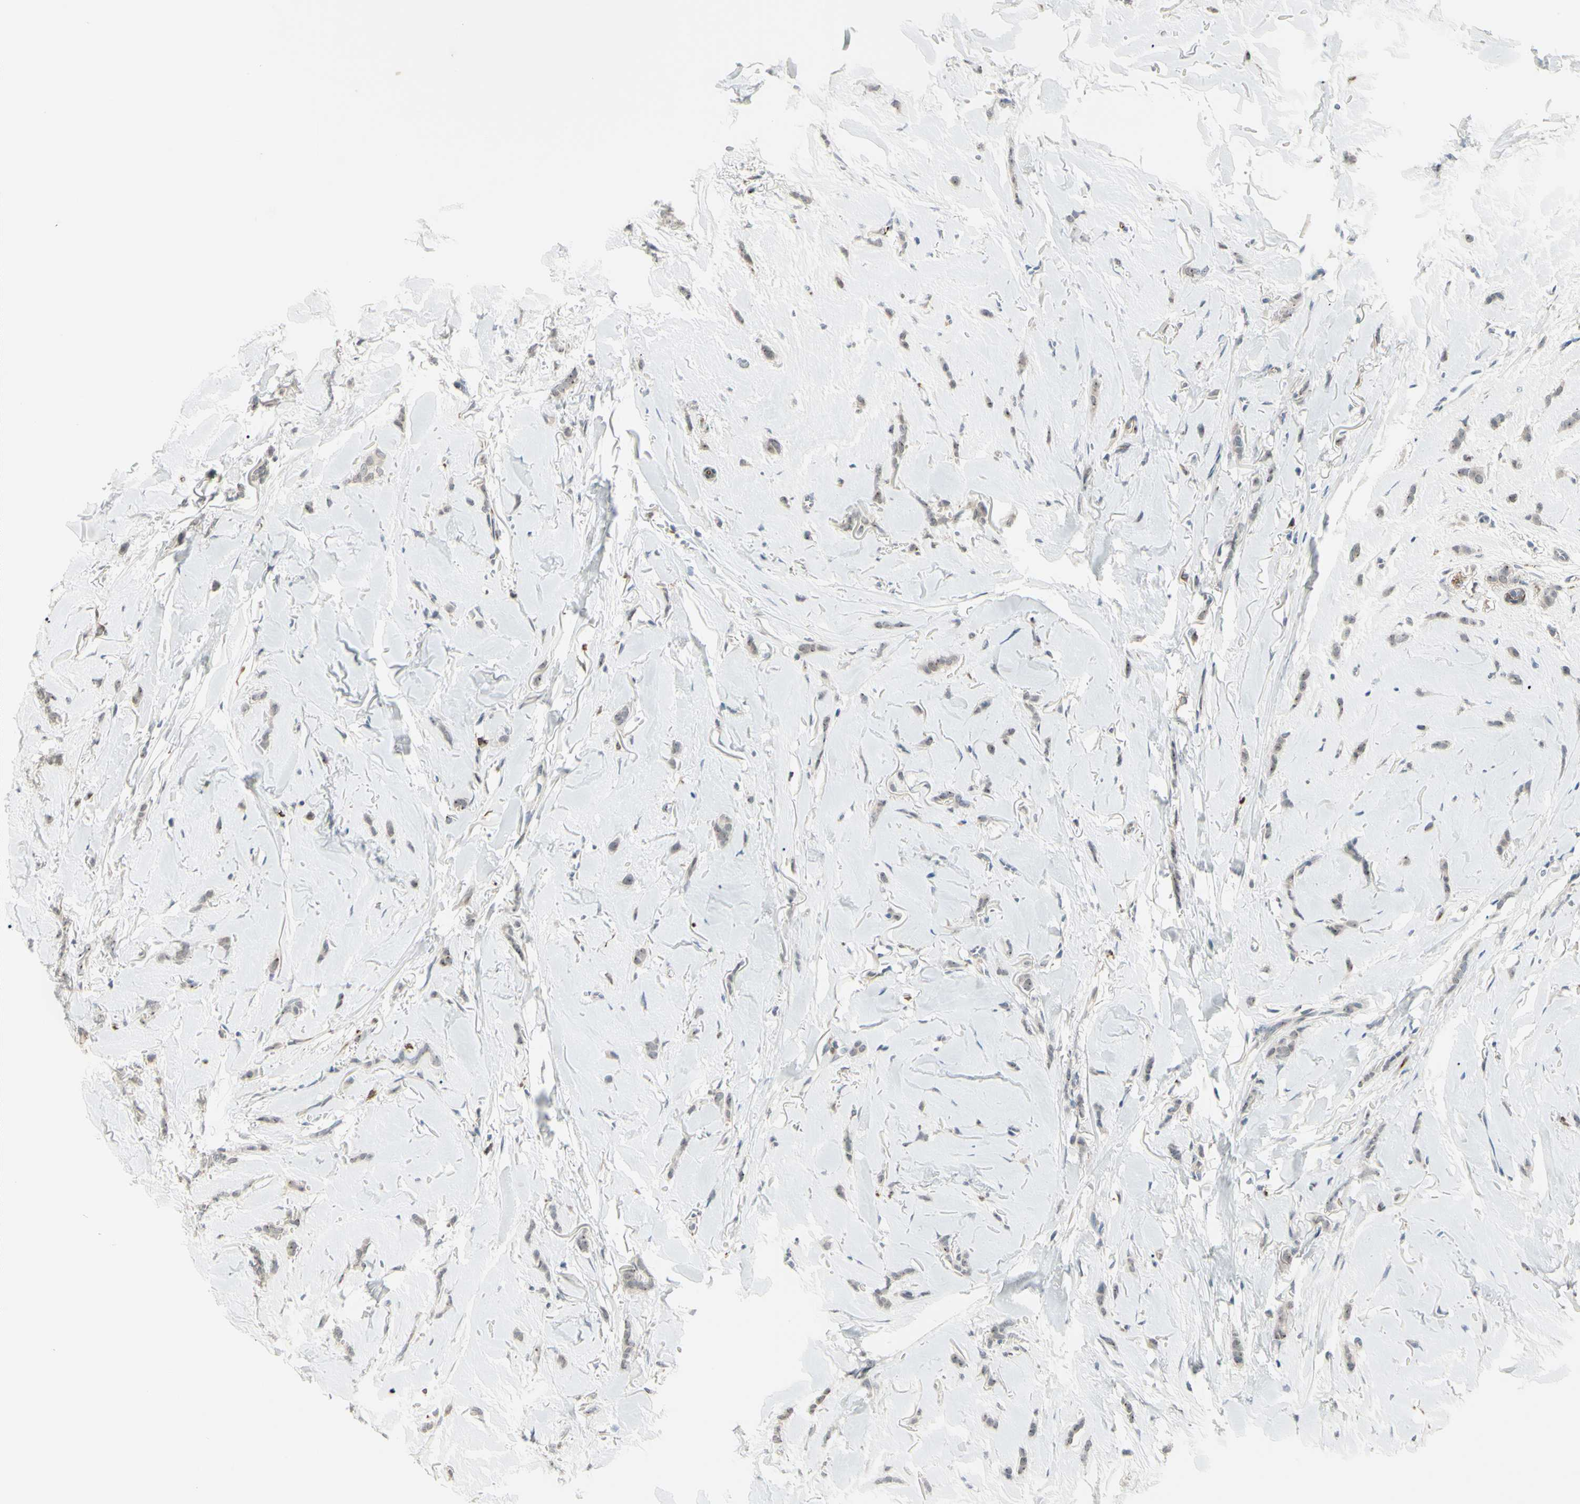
{"staining": {"intensity": "negative", "quantity": "none", "location": "none"}, "tissue": "breast cancer", "cell_type": "Tumor cells", "image_type": "cancer", "snomed": [{"axis": "morphology", "description": "Lobular carcinoma"}, {"axis": "topography", "description": "Skin"}, {"axis": "topography", "description": "Breast"}], "caption": "Lobular carcinoma (breast) was stained to show a protein in brown. There is no significant staining in tumor cells.", "gene": "FGFR2", "patient": {"sex": "female", "age": 46}}